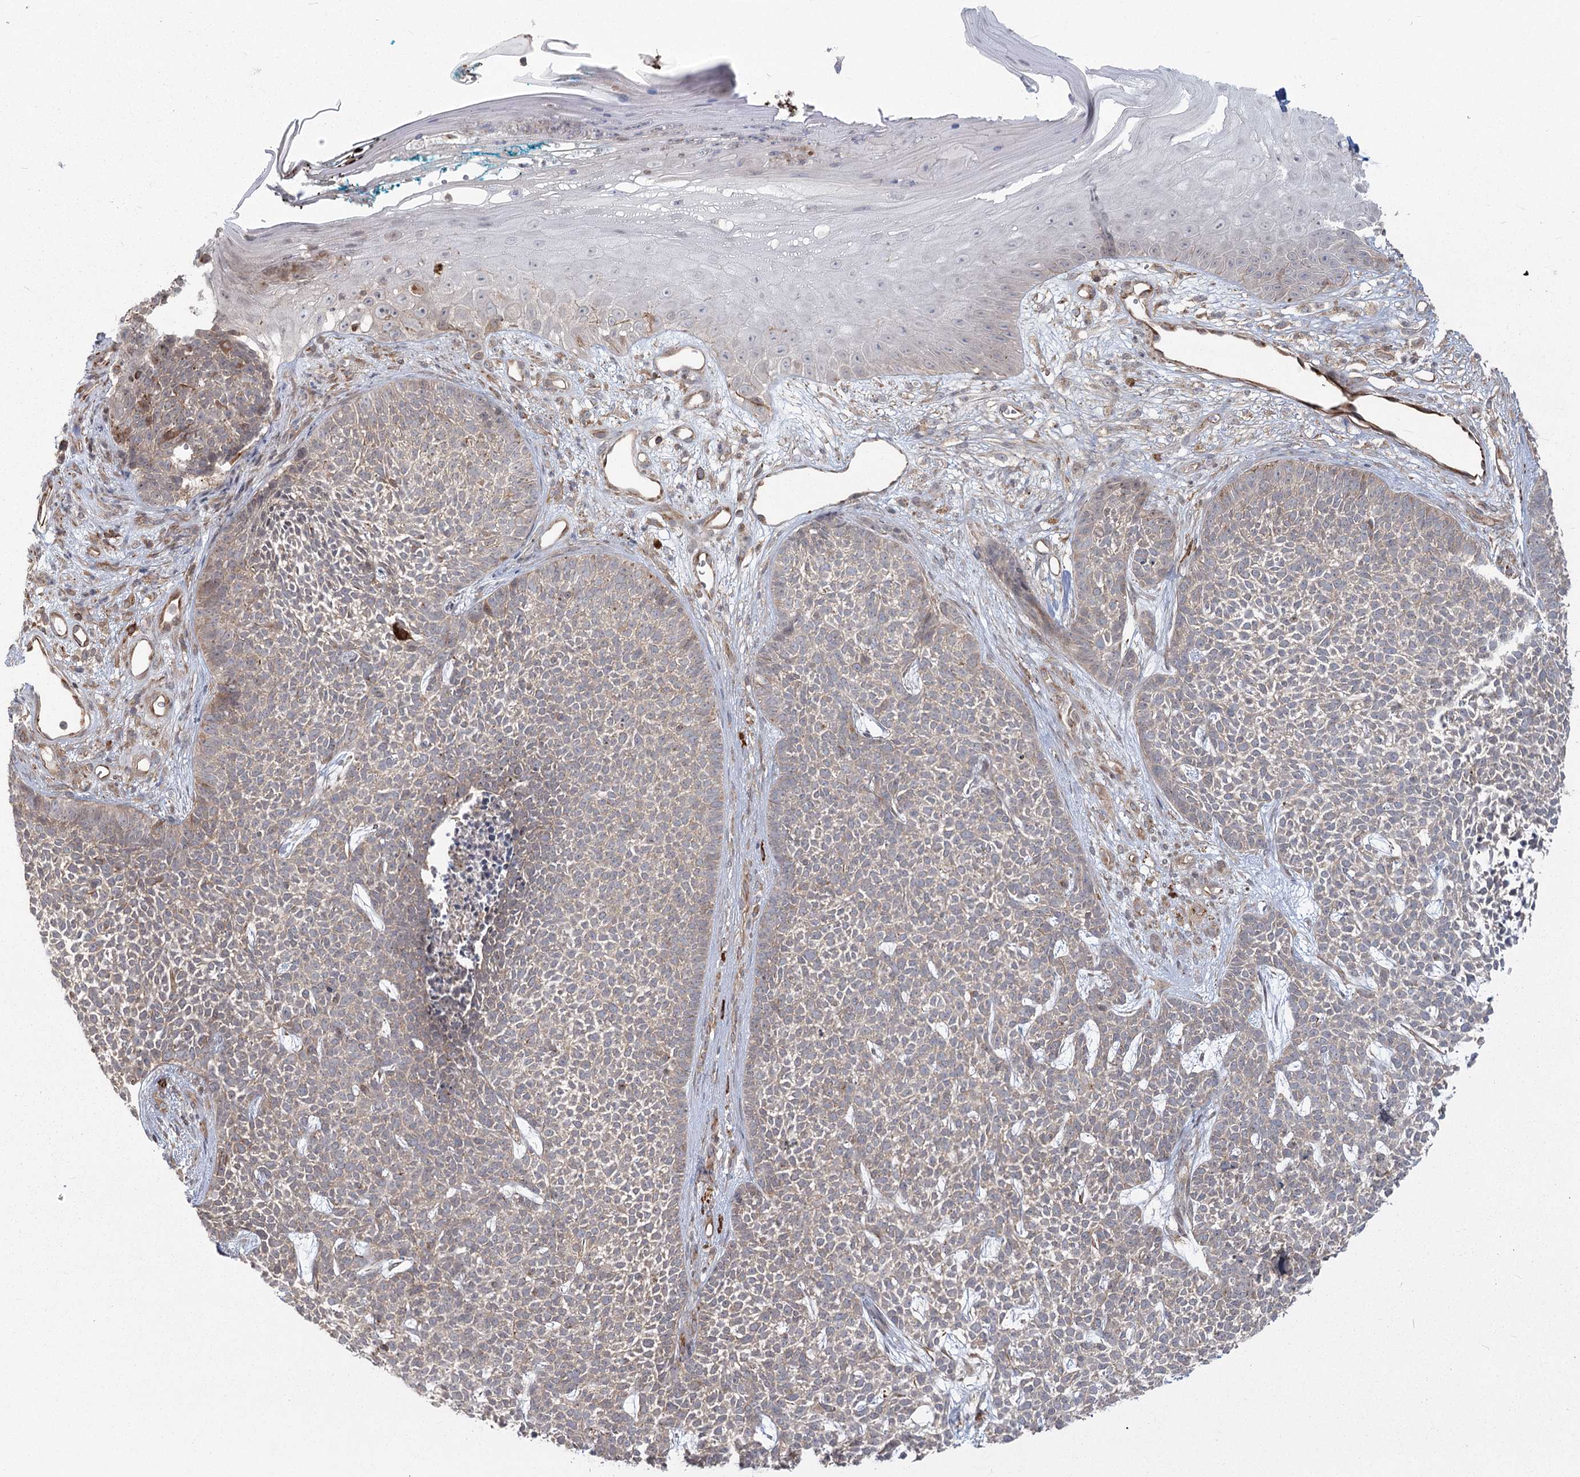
{"staining": {"intensity": "weak", "quantity": "25%-75%", "location": "cytoplasmic/membranous"}, "tissue": "skin cancer", "cell_type": "Tumor cells", "image_type": "cancer", "snomed": [{"axis": "morphology", "description": "Basal cell carcinoma"}, {"axis": "topography", "description": "Skin"}], "caption": "DAB immunohistochemical staining of human skin cancer (basal cell carcinoma) shows weak cytoplasmic/membranous protein staining in about 25%-75% of tumor cells.", "gene": "AP2M1", "patient": {"sex": "female", "age": 84}}